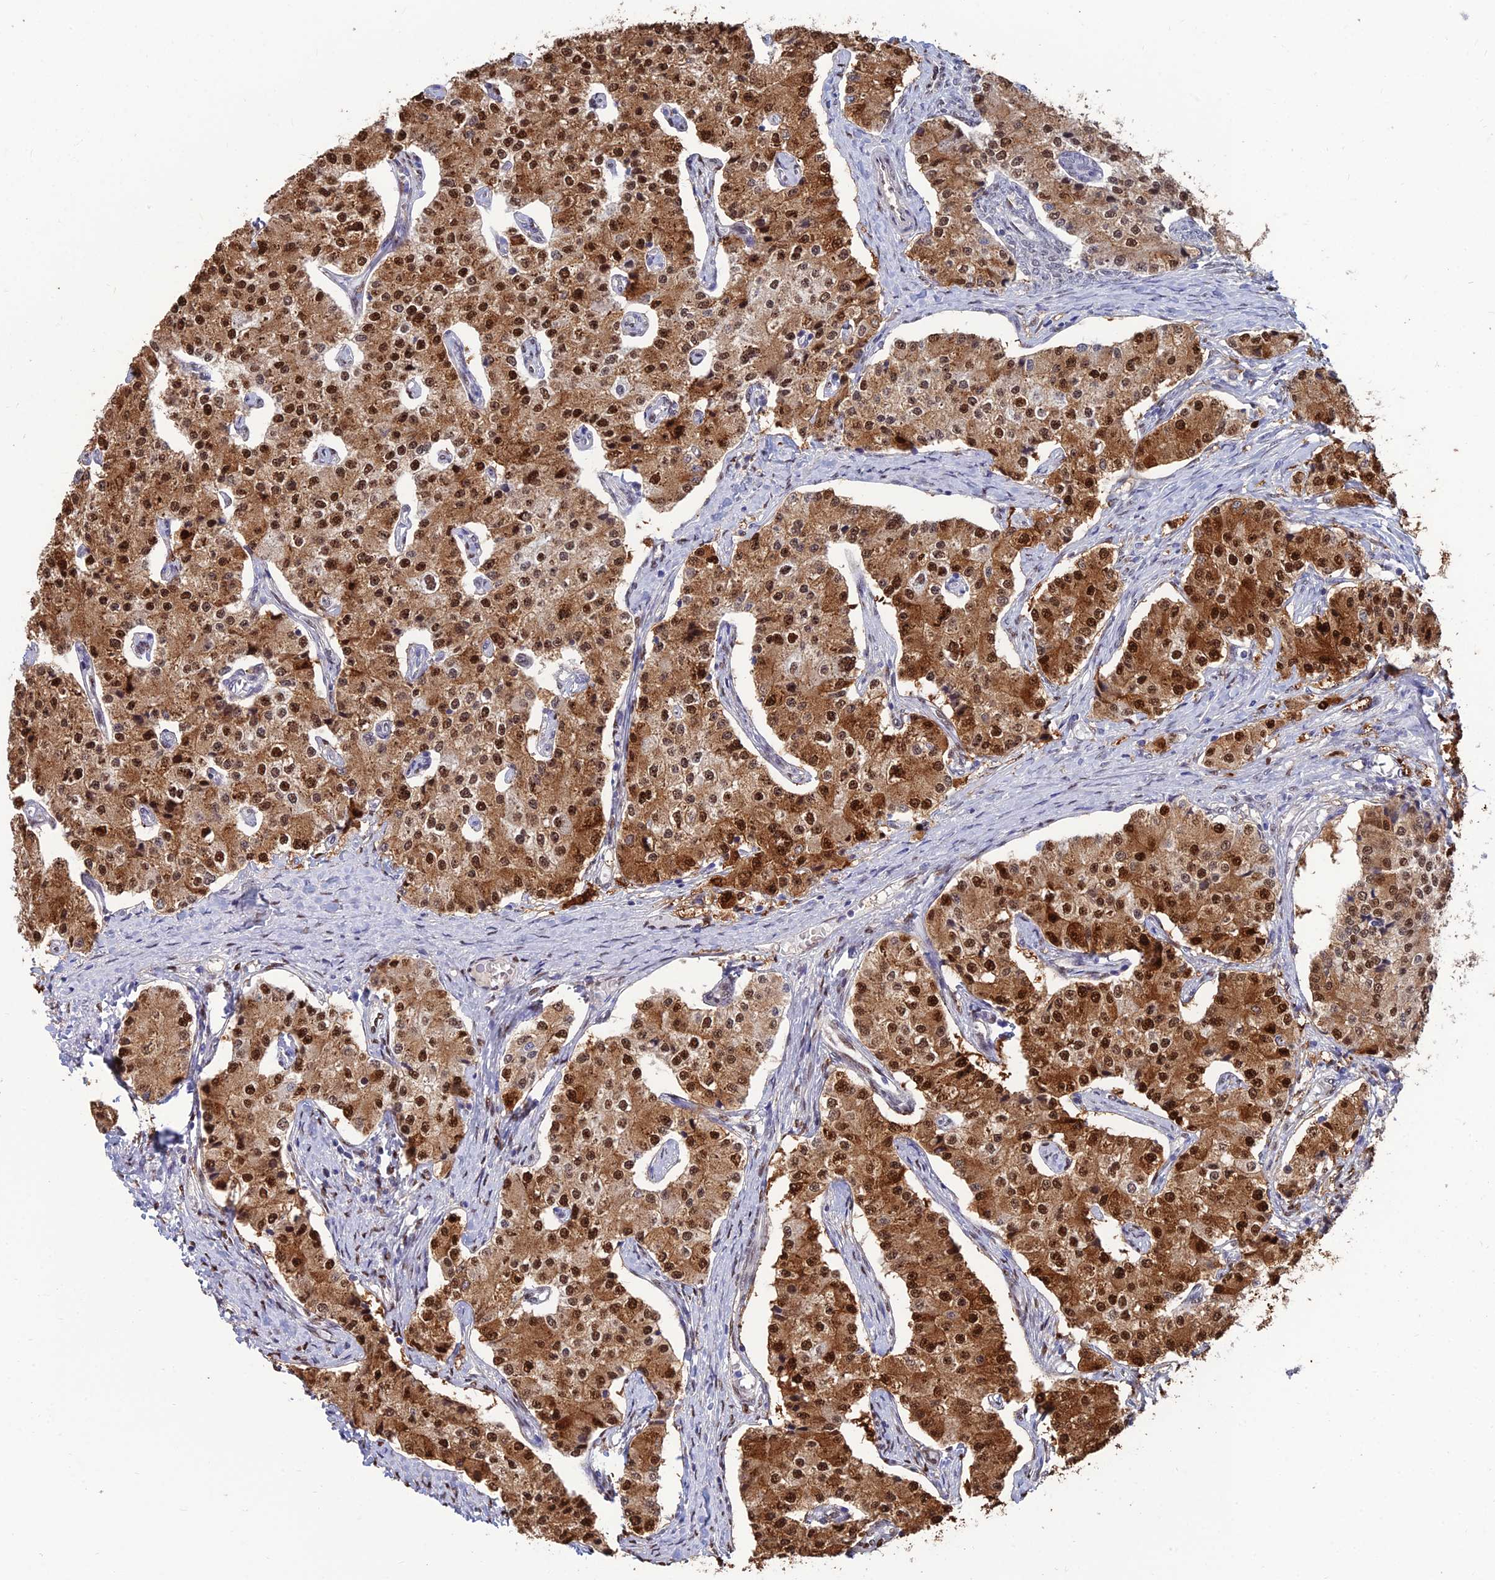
{"staining": {"intensity": "strong", "quantity": ">75%", "location": "cytoplasmic/membranous,nuclear"}, "tissue": "carcinoid", "cell_type": "Tumor cells", "image_type": "cancer", "snomed": [{"axis": "morphology", "description": "Carcinoid, malignant, NOS"}, {"axis": "topography", "description": "Colon"}], "caption": "Immunohistochemistry of malignant carcinoid exhibits high levels of strong cytoplasmic/membranous and nuclear expression in about >75% of tumor cells.", "gene": "DNPEP", "patient": {"sex": "female", "age": 52}}